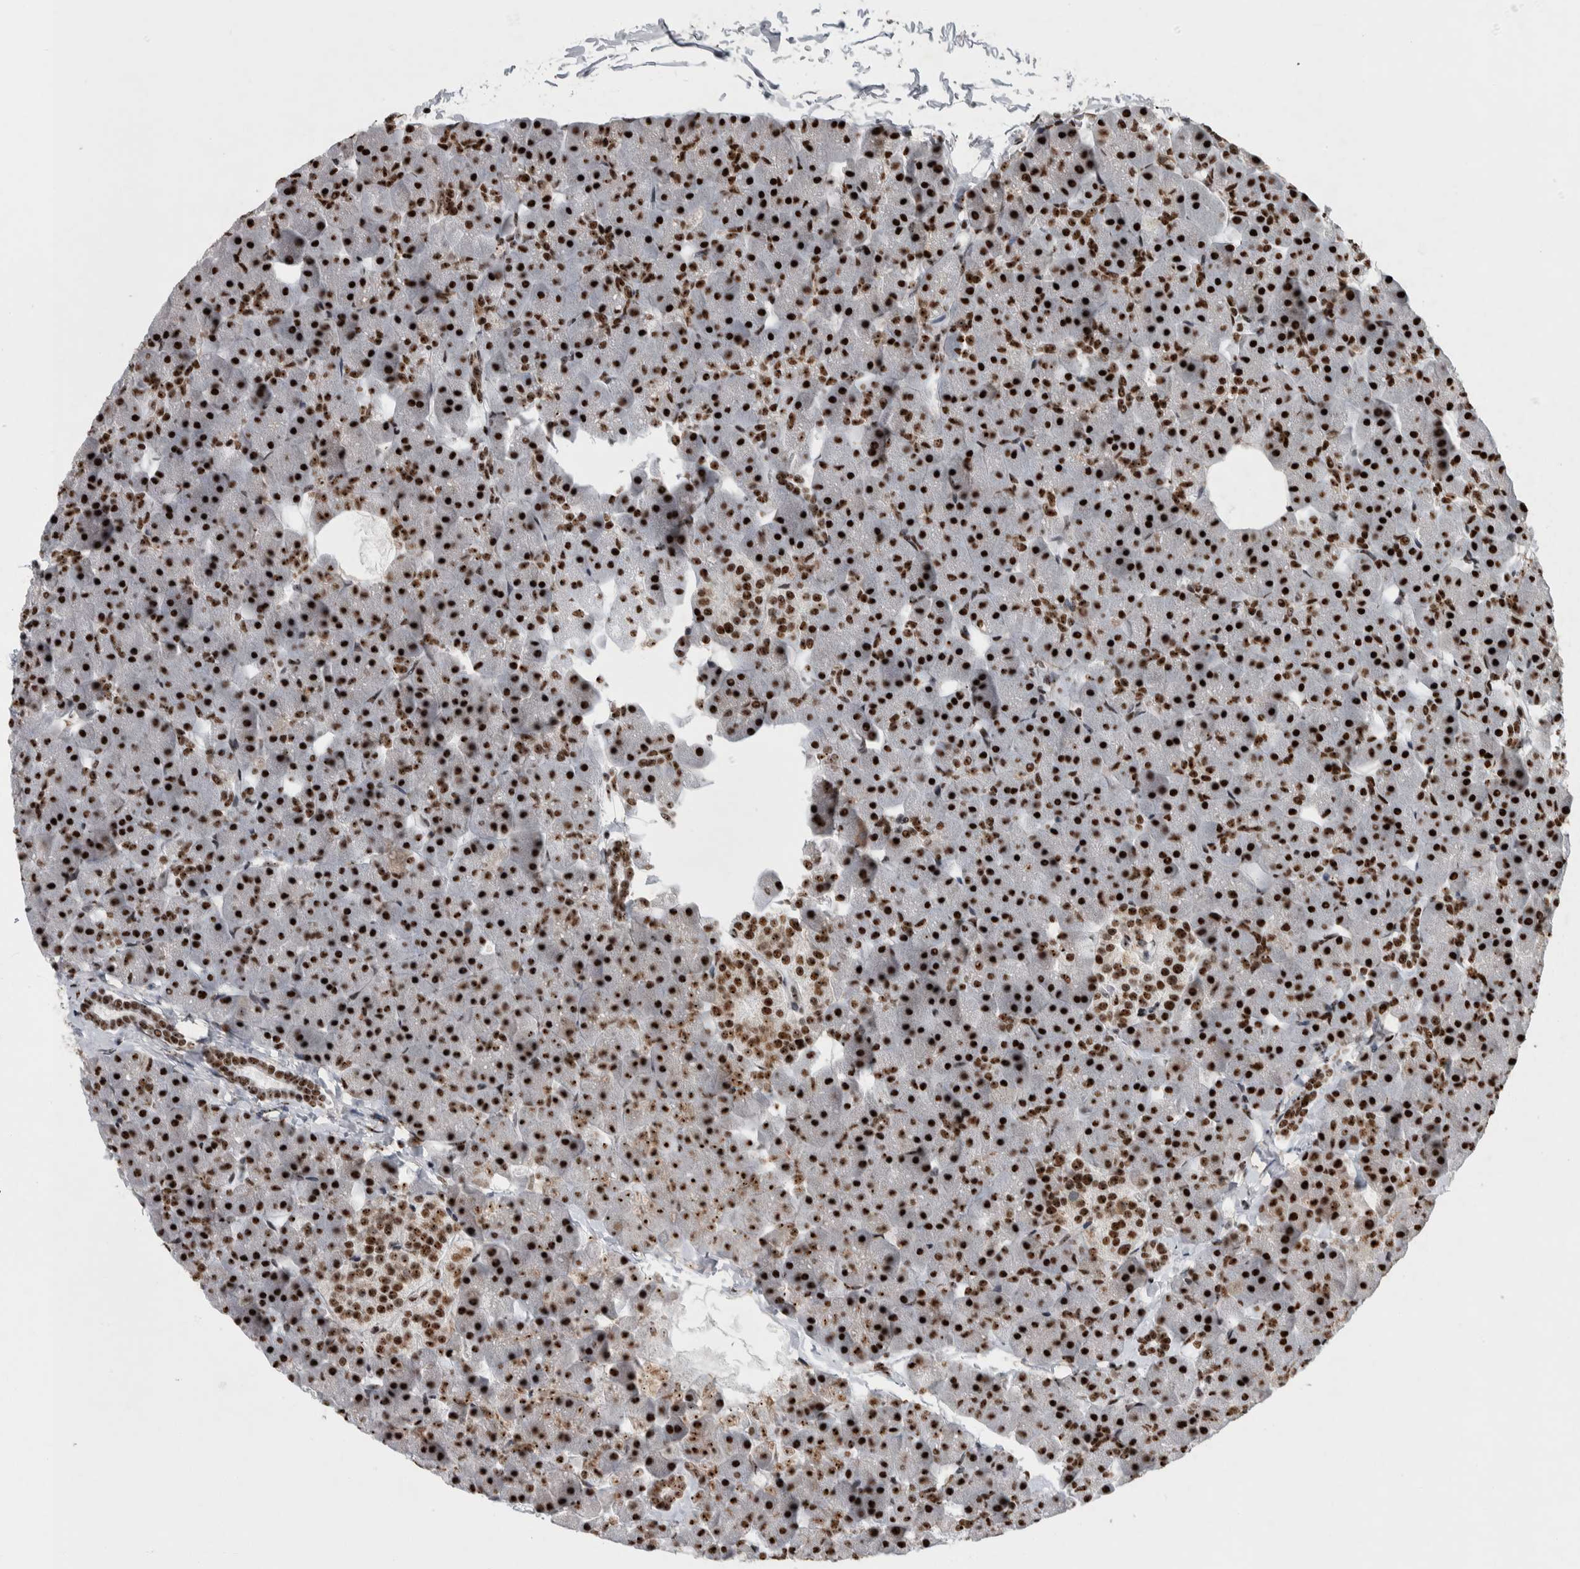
{"staining": {"intensity": "strong", "quantity": ">75%", "location": "nuclear"}, "tissue": "pancreas", "cell_type": "Exocrine glandular cells", "image_type": "normal", "snomed": [{"axis": "morphology", "description": "Normal tissue, NOS"}, {"axis": "topography", "description": "Pancreas"}], "caption": "Brown immunohistochemical staining in normal pancreas exhibits strong nuclear staining in approximately >75% of exocrine glandular cells.", "gene": "NCL", "patient": {"sex": "male", "age": 35}}